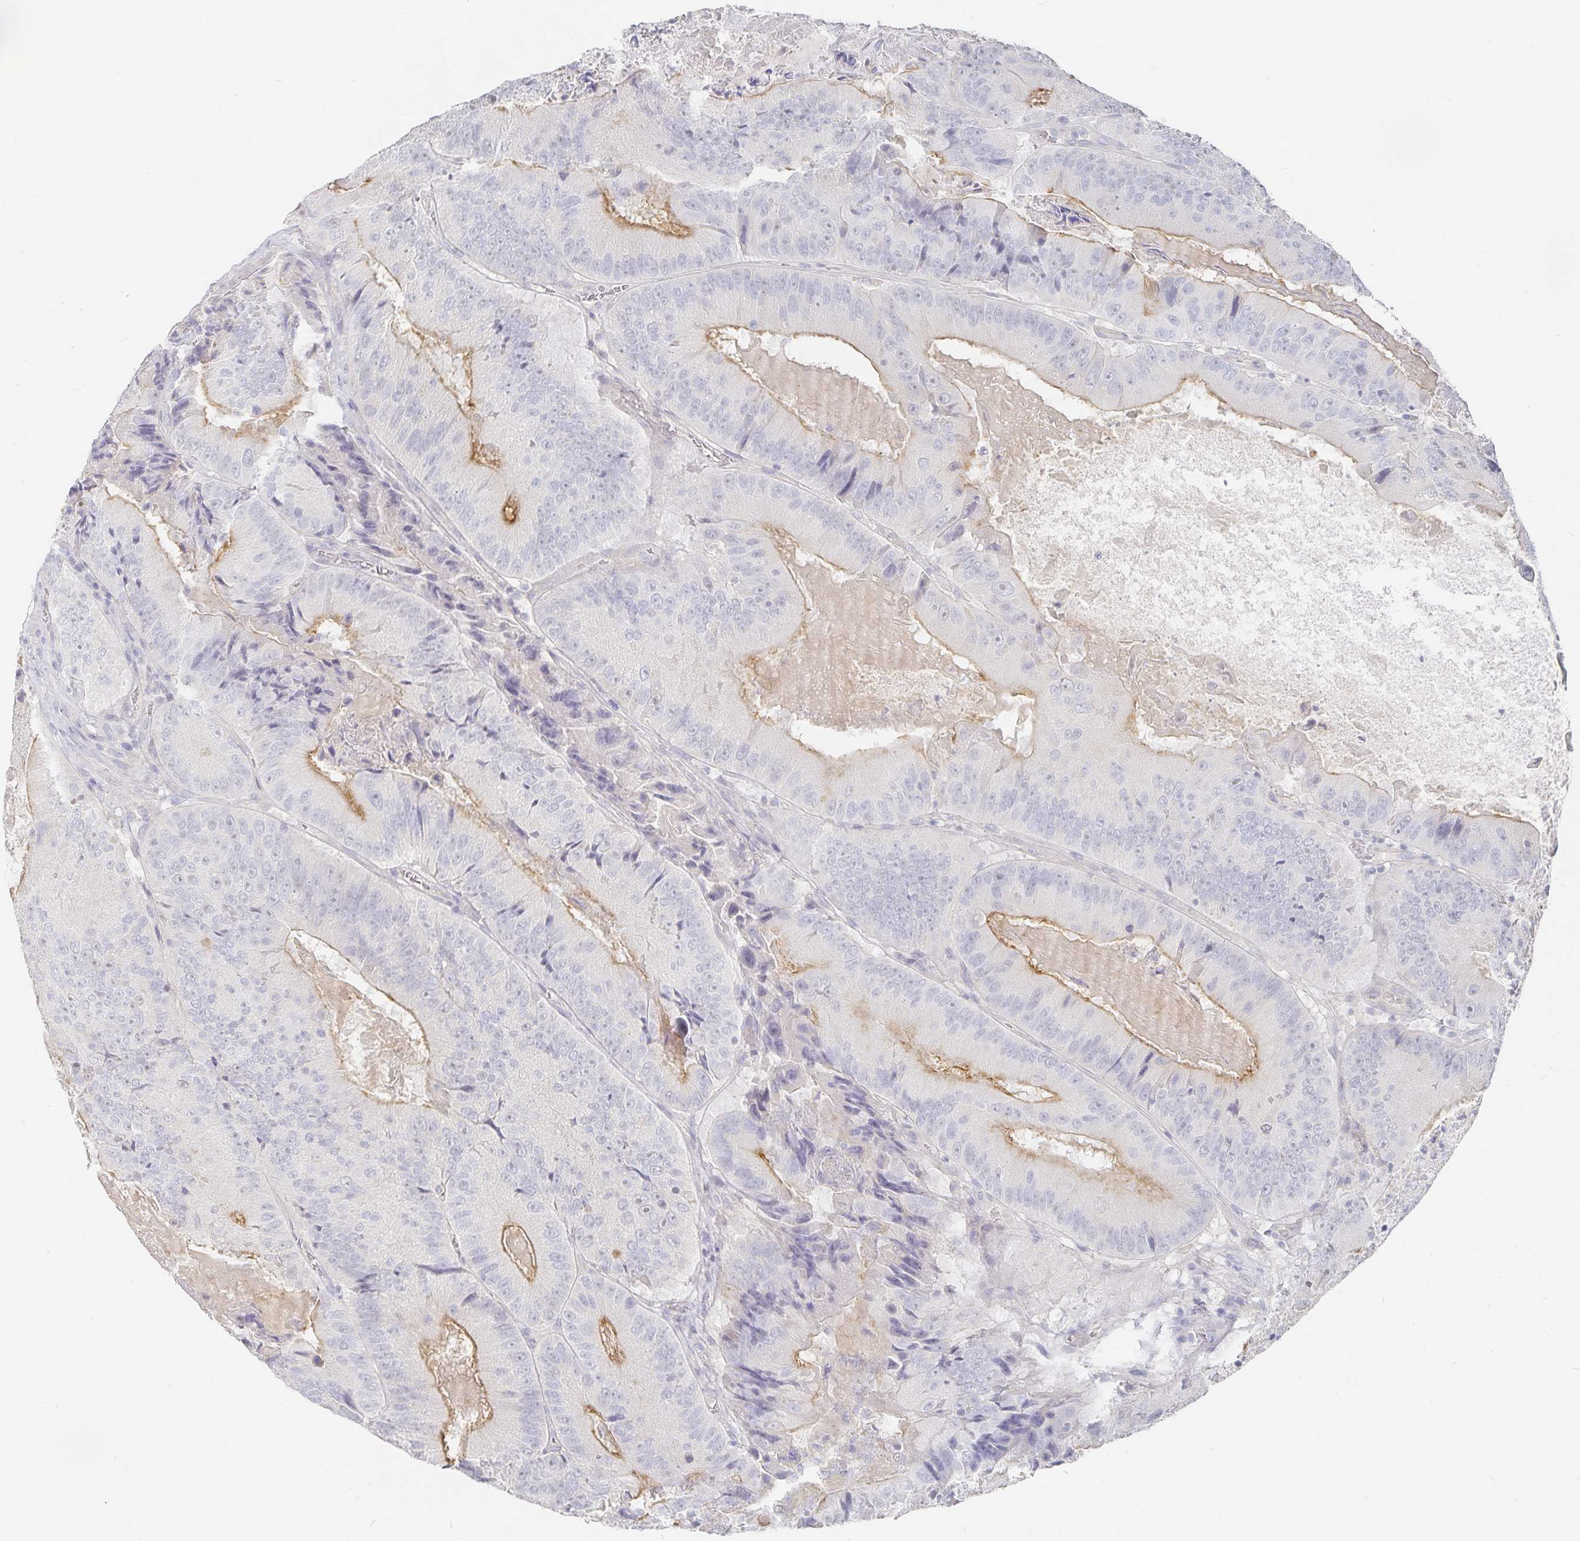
{"staining": {"intensity": "weak", "quantity": "<25%", "location": "cytoplasmic/membranous"}, "tissue": "colorectal cancer", "cell_type": "Tumor cells", "image_type": "cancer", "snomed": [{"axis": "morphology", "description": "Adenocarcinoma, NOS"}, {"axis": "topography", "description": "Colon"}], "caption": "Immunohistochemistry (IHC) micrograph of neoplastic tissue: colorectal cancer stained with DAB (3,3'-diaminobenzidine) demonstrates no significant protein staining in tumor cells.", "gene": "DNAH9", "patient": {"sex": "female", "age": 86}}